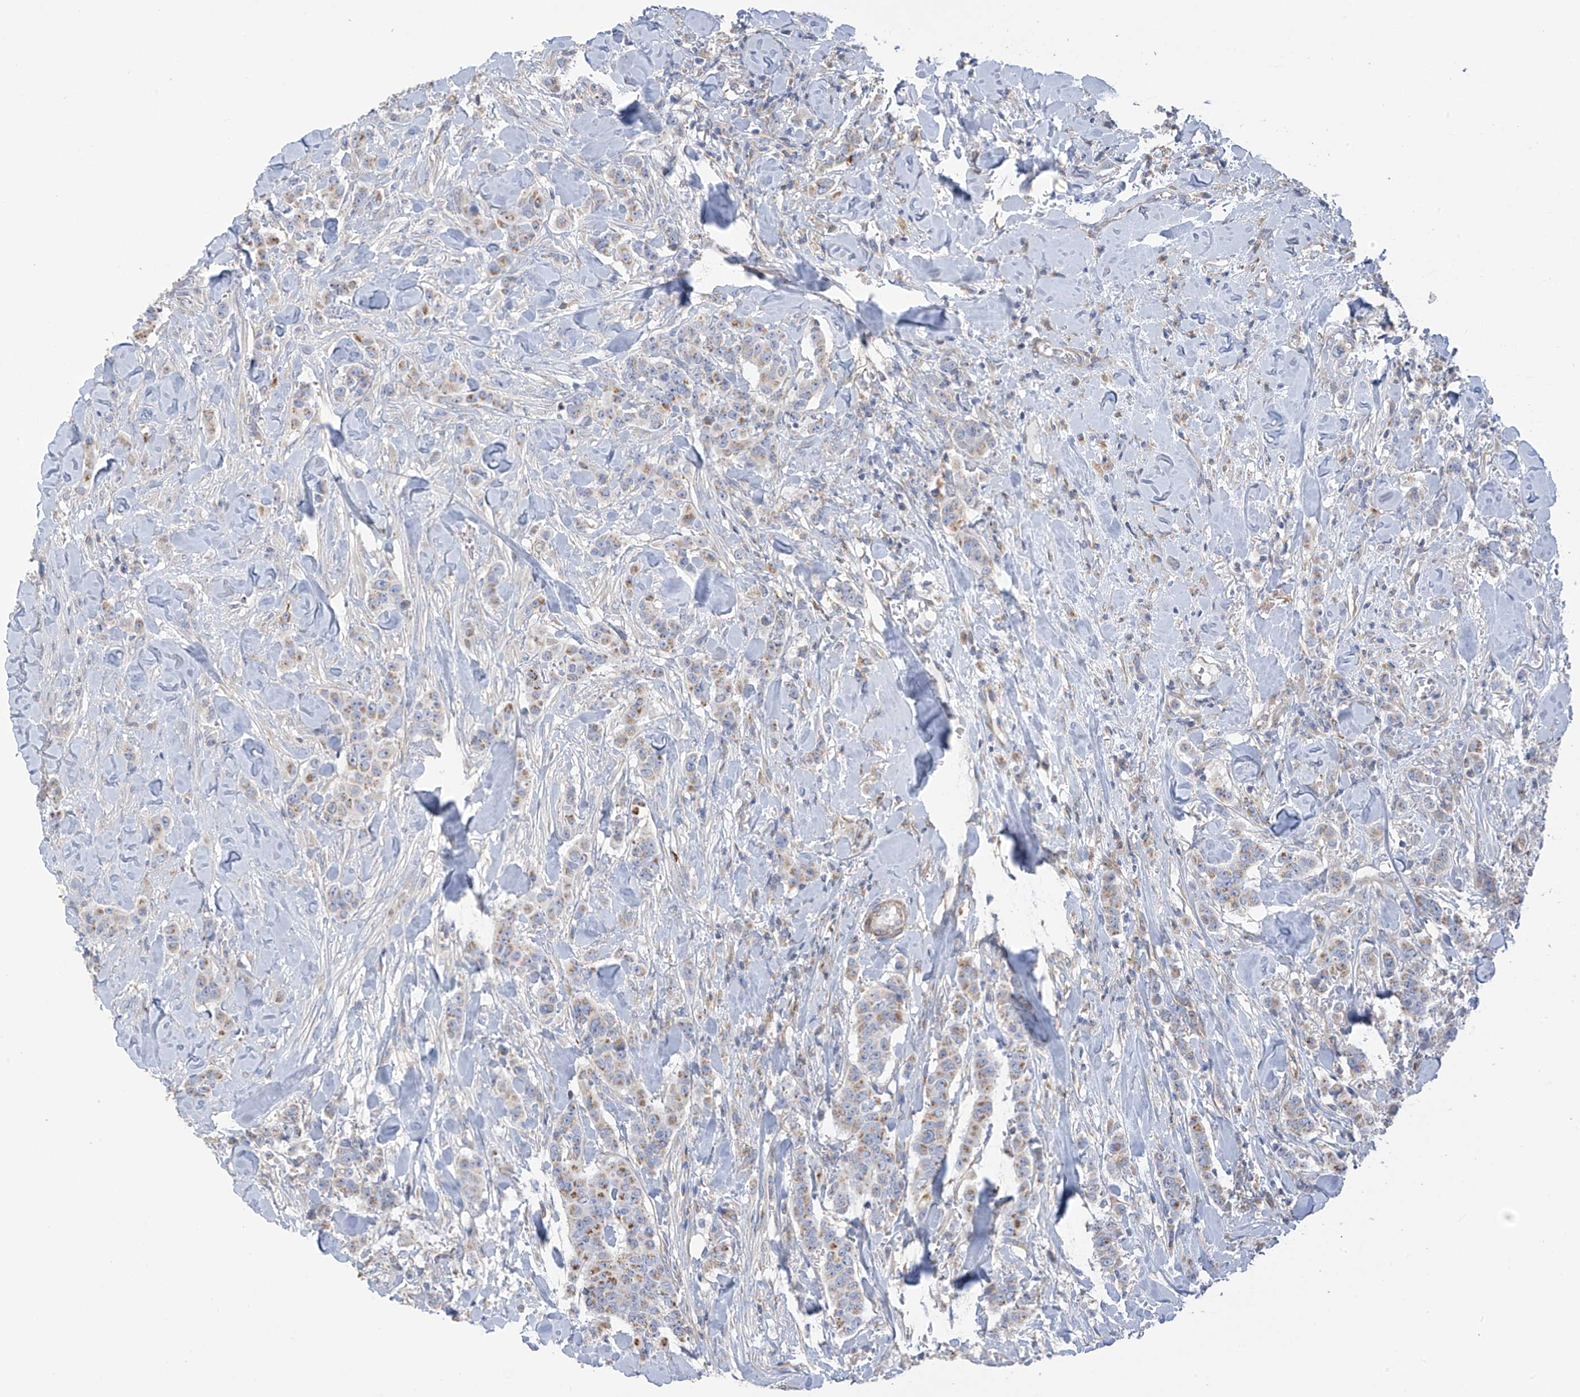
{"staining": {"intensity": "moderate", "quantity": "25%-75%", "location": "cytoplasmic/membranous"}, "tissue": "breast cancer", "cell_type": "Tumor cells", "image_type": "cancer", "snomed": [{"axis": "morphology", "description": "Duct carcinoma"}, {"axis": "topography", "description": "Breast"}], "caption": "Protein staining exhibits moderate cytoplasmic/membranous expression in about 25%-75% of tumor cells in breast cancer.", "gene": "ITM2B", "patient": {"sex": "female", "age": 40}}